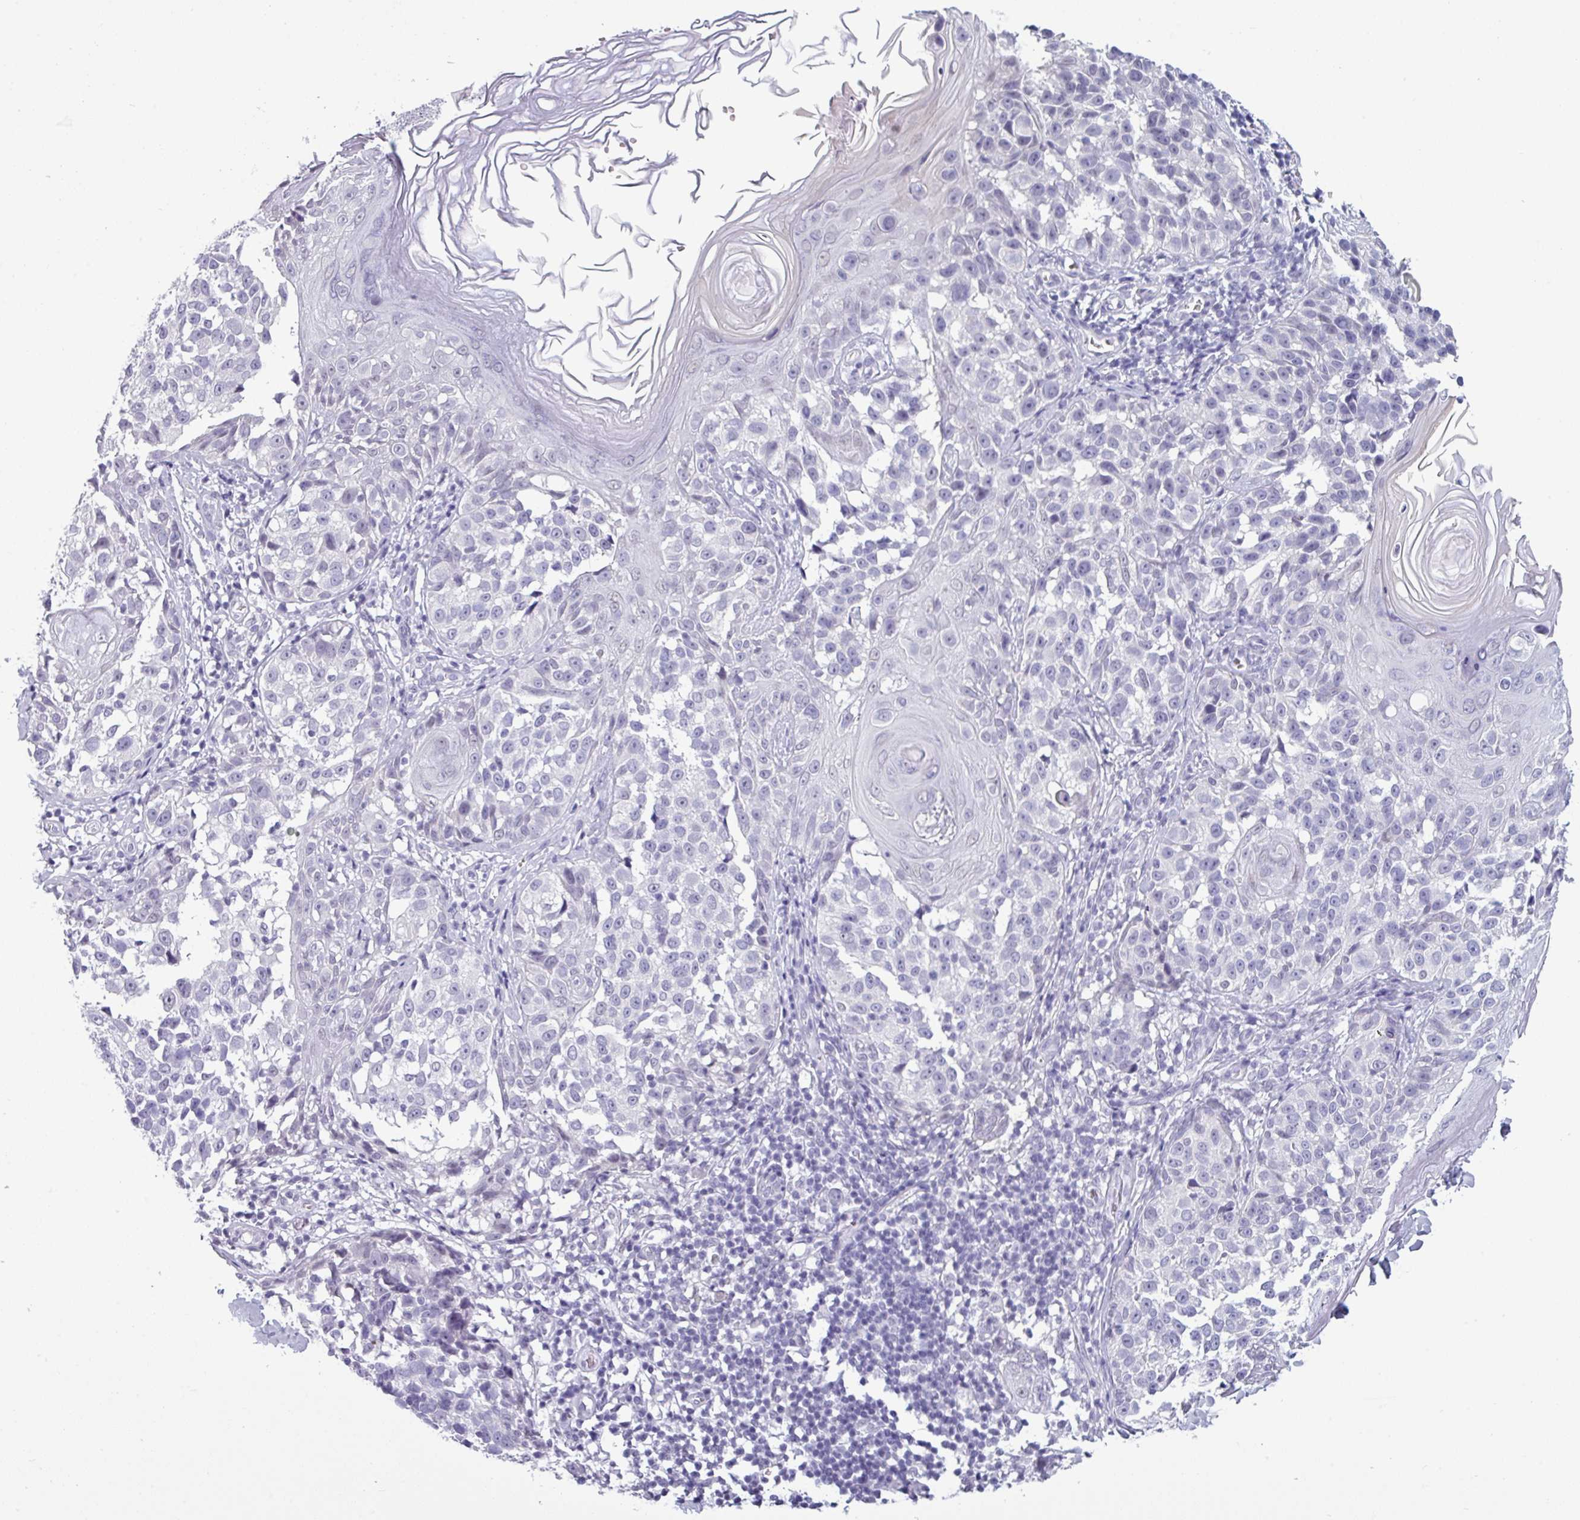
{"staining": {"intensity": "negative", "quantity": "none", "location": "none"}, "tissue": "melanoma", "cell_type": "Tumor cells", "image_type": "cancer", "snomed": [{"axis": "morphology", "description": "Malignant melanoma, NOS"}, {"axis": "topography", "description": "Skin"}], "caption": "Malignant melanoma stained for a protein using immunohistochemistry (IHC) demonstrates no expression tumor cells.", "gene": "SRGAP1", "patient": {"sex": "male", "age": 73}}